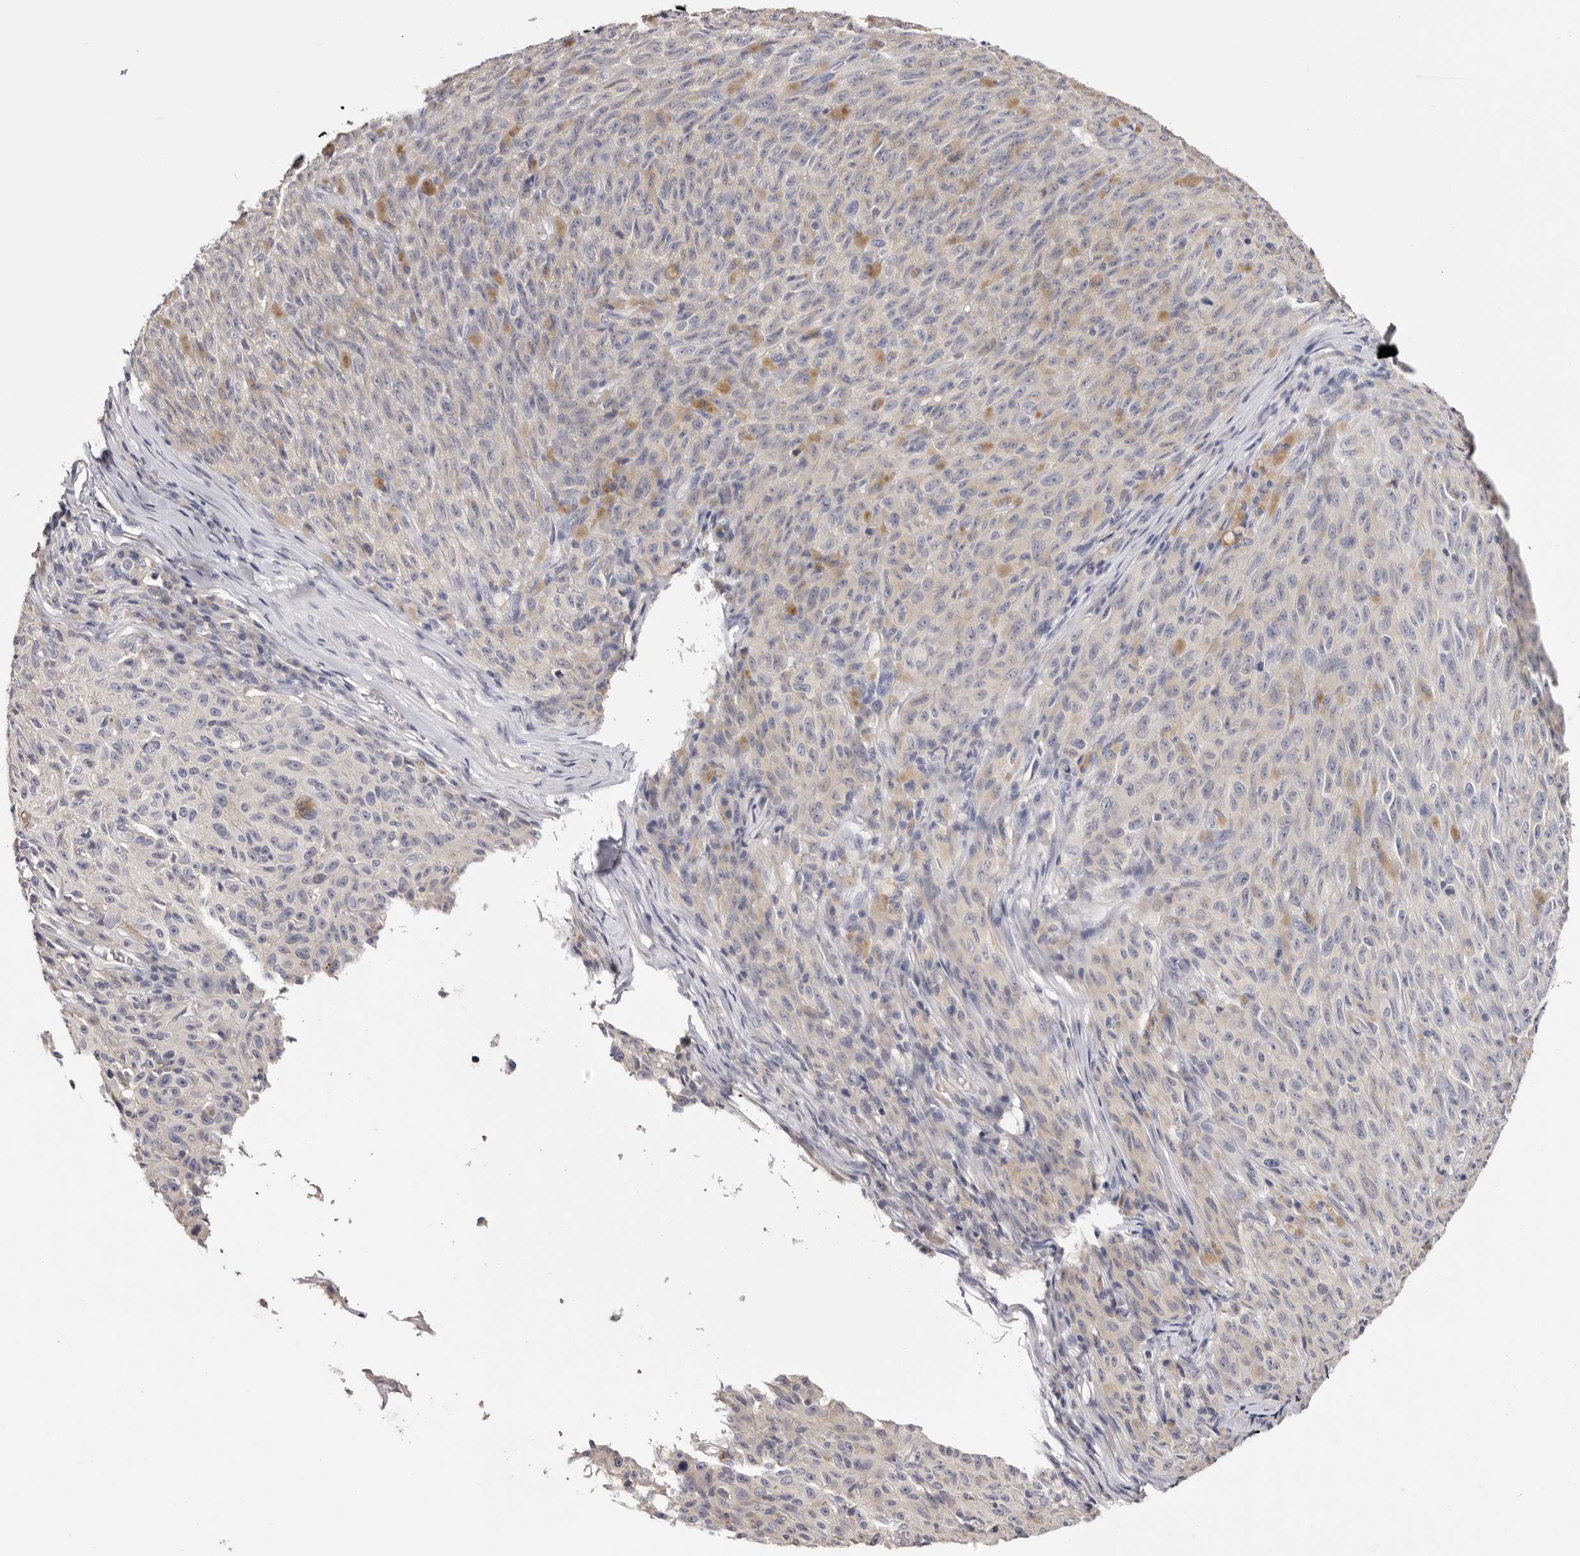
{"staining": {"intensity": "negative", "quantity": "none", "location": "none"}, "tissue": "melanoma", "cell_type": "Tumor cells", "image_type": "cancer", "snomed": [{"axis": "morphology", "description": "Malignant melanoma, NOS"}, {"axis": "topography", "description": "Skin"}], "caption": "An IHC micrograph of melanoma is shown. There is no staining in tumor cells of melanoma. Nuclei are stained in blue.", "gene": "ROM1", "patient": {"sex": "female", "age": 82}}